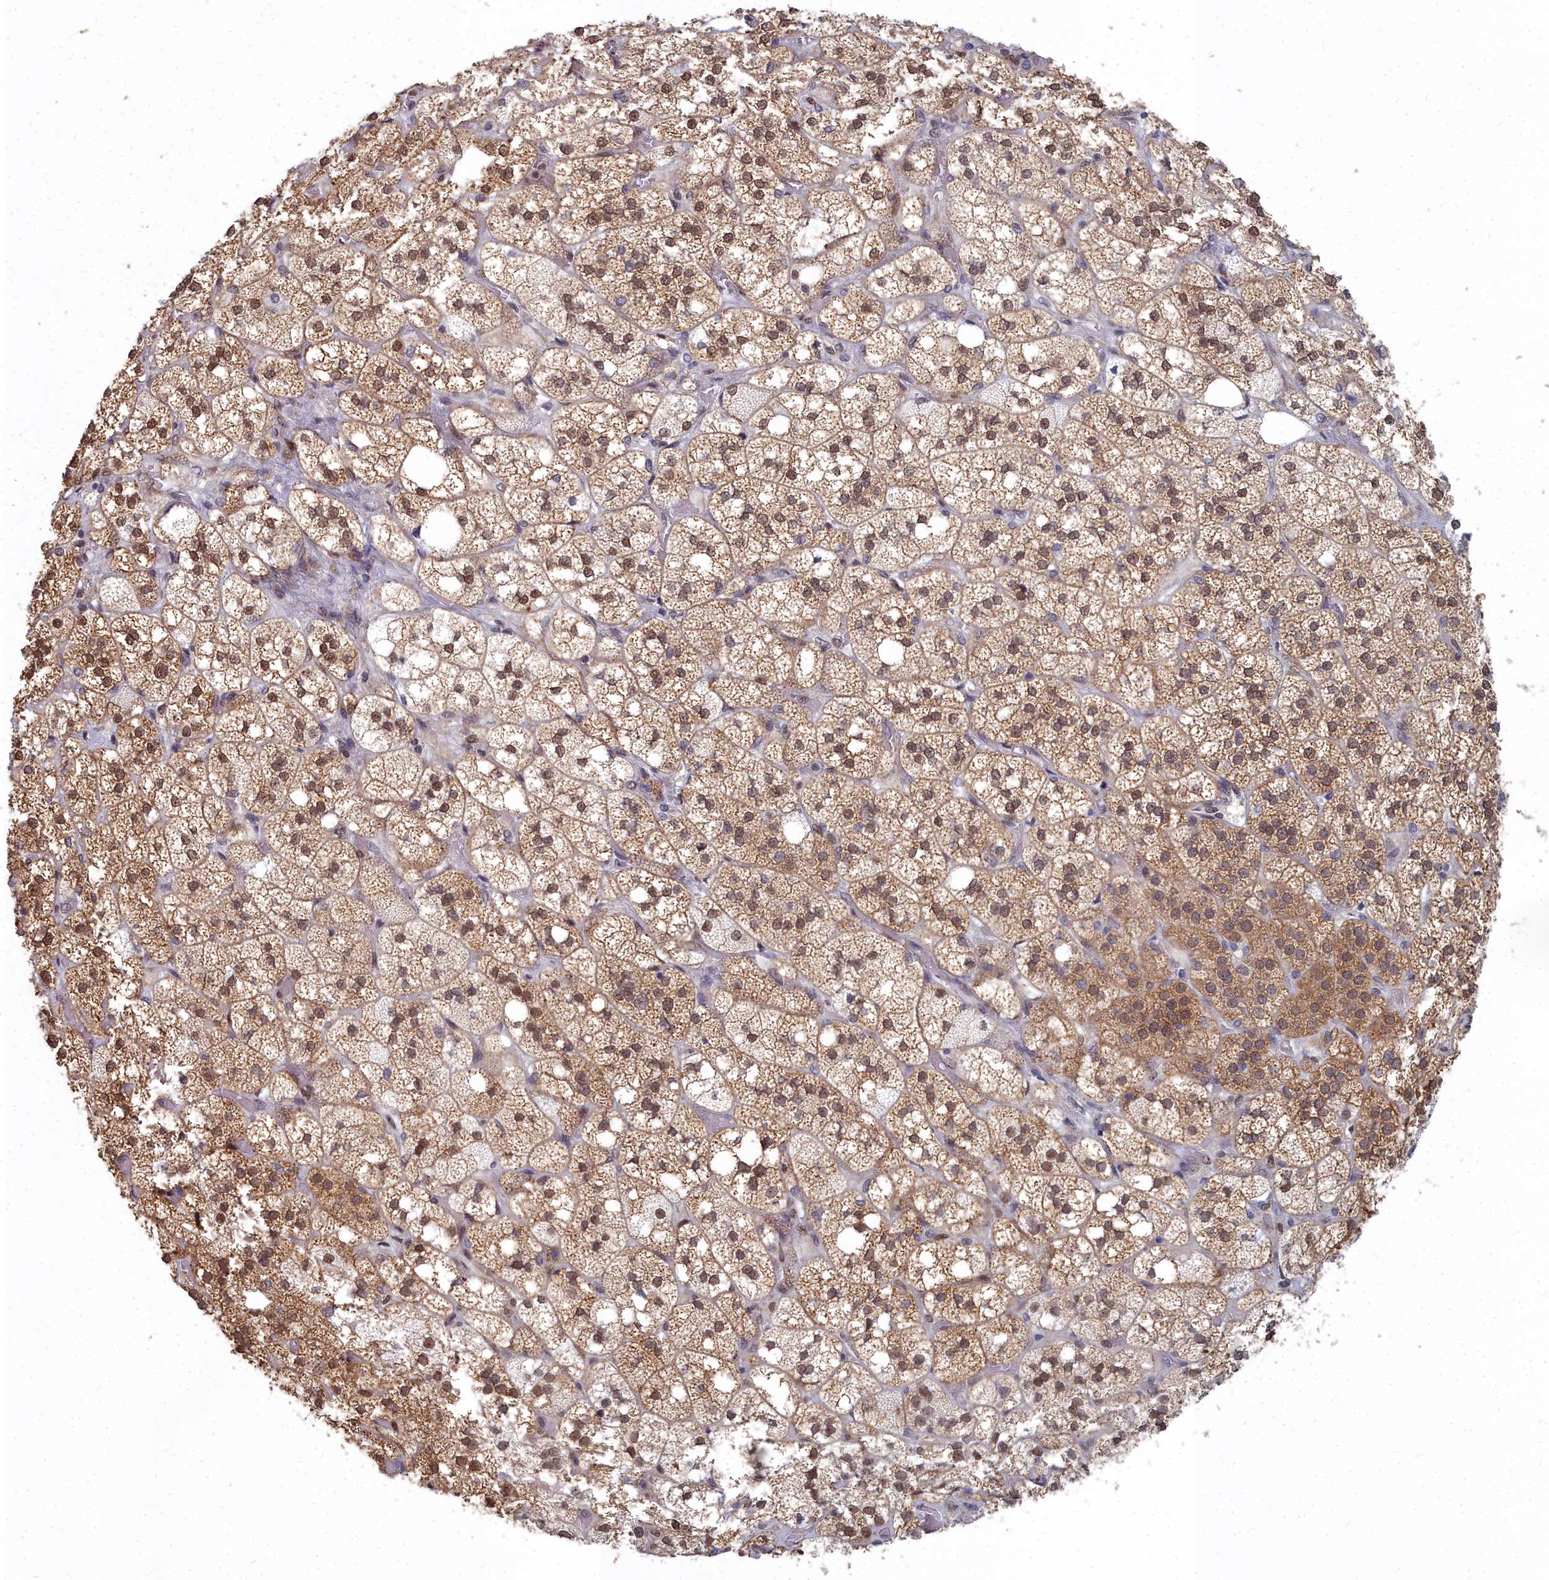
{"staining": {"intensity": "moderate", "quantity": "25%-75%", "location": "cytoplasmic/membranous,nuclear"}, "tissue": "adrenal gland", "cell_type": "Glandular cells", "image_type": "normal", "snomed": [{"axis": "morphology", "description": "Normal tissue, NOS"}, {"axis": "topography", "description": "Adrenal gland"}], "caption": "Immunohistochemical staining of benign human adrenal gland demonstrates medium levels of moderate cytoplasmic/membranous,nuclear staining in about 25%-75% of glandular cells.", "gene": "RPS27A", "patient": {"sex": "male", "age": 61}}